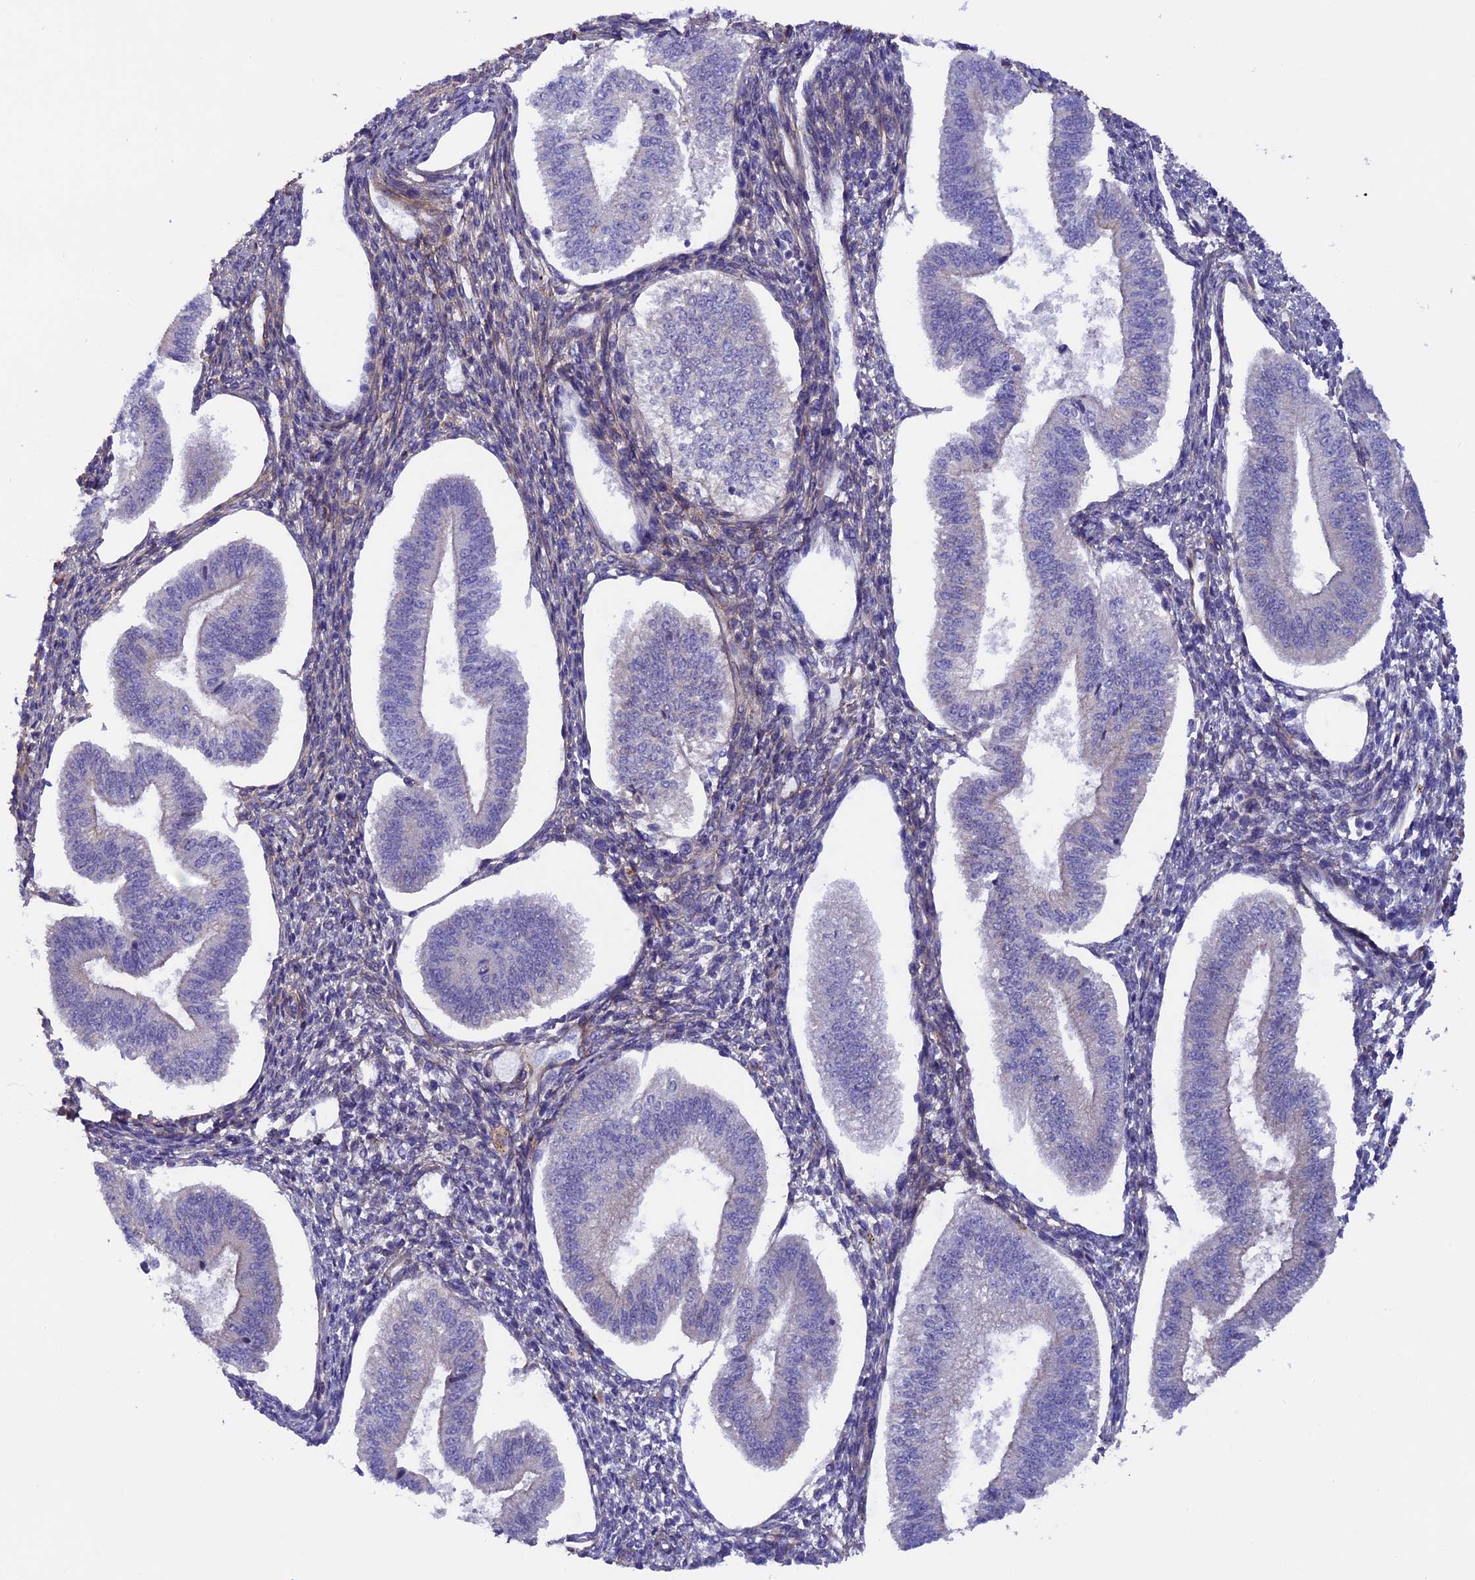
{"staining": {"intensity": "weak", "quantity": "<25%", "location": "cytoplasmic/membranous"}, "tissue": "endometrium", "cell_type": "Cells in endometrial stroma", "image_type": "normal", "snomed": [{"axis": "morphology", "description": "Normal tissue, NOS"}, {"axis": "topography", "description": "Endometrium"}], "caption": "IHC of normal human endometrium reveals no expression in cells in endometrial stroma. Nuclei are stained in blue.", "gene": "COL4A3", "patient": {"sex": "female", "age": 34}}